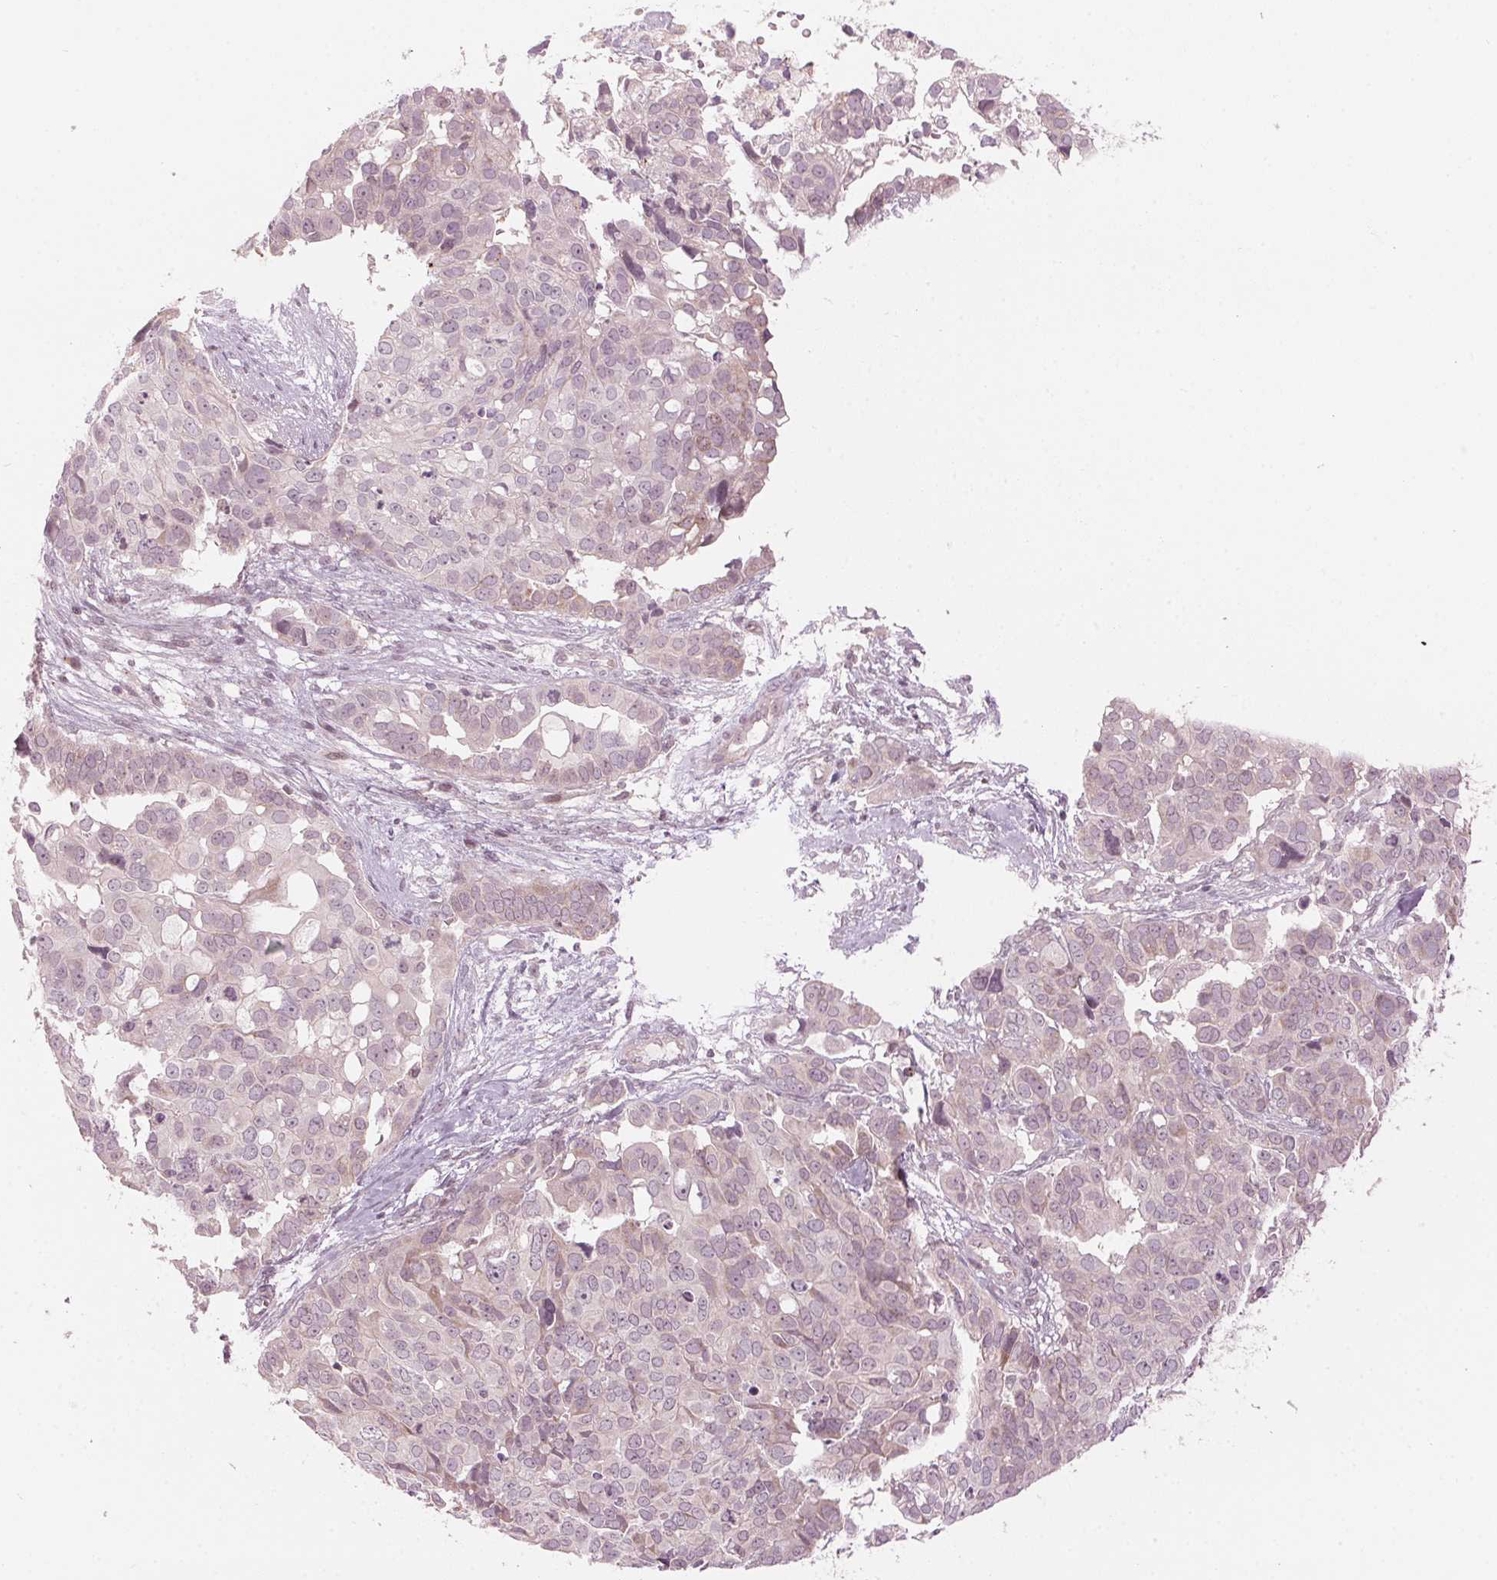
{"staining": {"intensity": "negative", "quantity": "none", "location": "none"}, "tissue": "ovarian cancer", "cell_type": "Tumor cells", "image_type": "cancer", "snomed": [{"axis": "morphology", "description": "Carcinoma, endometroid"}, {"axis": "topography", "description": "Ovary"}], "caption": "IHC of human endometroid carcinoma (ovarian) displays no staining in tumor cells.", "gene": "TMED6", "patient": {"sex": "female", "age": 78}}